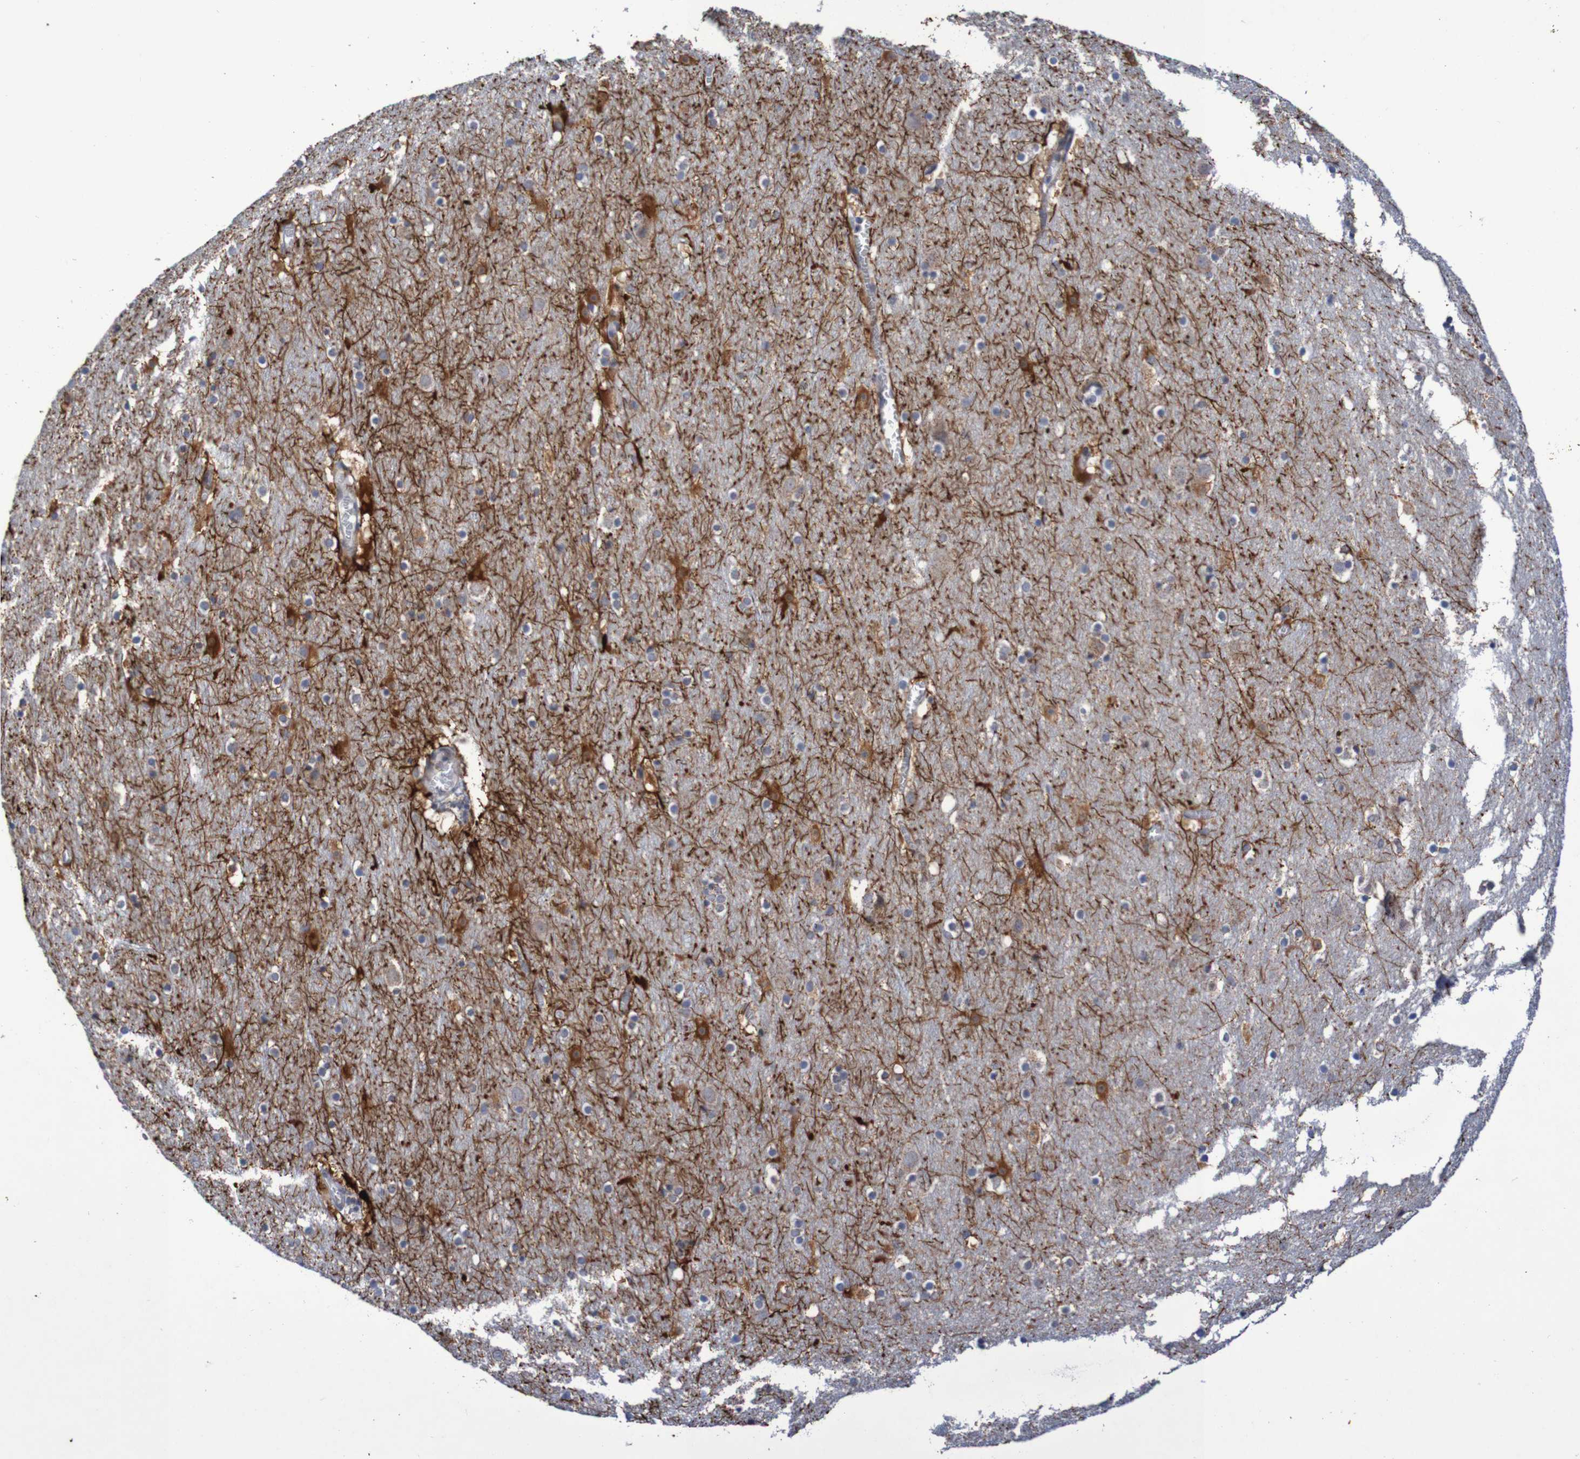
{"staining": {"intensity": "weak", "quantity": ">75%", "location": "cytoplasmic/membranous"}, "tissue": "cerebral cortex", "cell_type": "Endothelial cells", "image_type": "normal", "snomed": [{"axis": "morphology", "description": "Normal tissue, NOS"}, {"axis": "topography", "description": "Cerebral cortex"}], "caption": "A low amount of weak cytoplasmic/membranous staining is seen in about >75% of endothelial cells in benign cerebral cortex. Immunohistochemistry (ihc) stains the protein of interest in brown and the nuclei are stained blue.", "gene": "DVL1", "patient": {"sex": "male", "age": 45}}